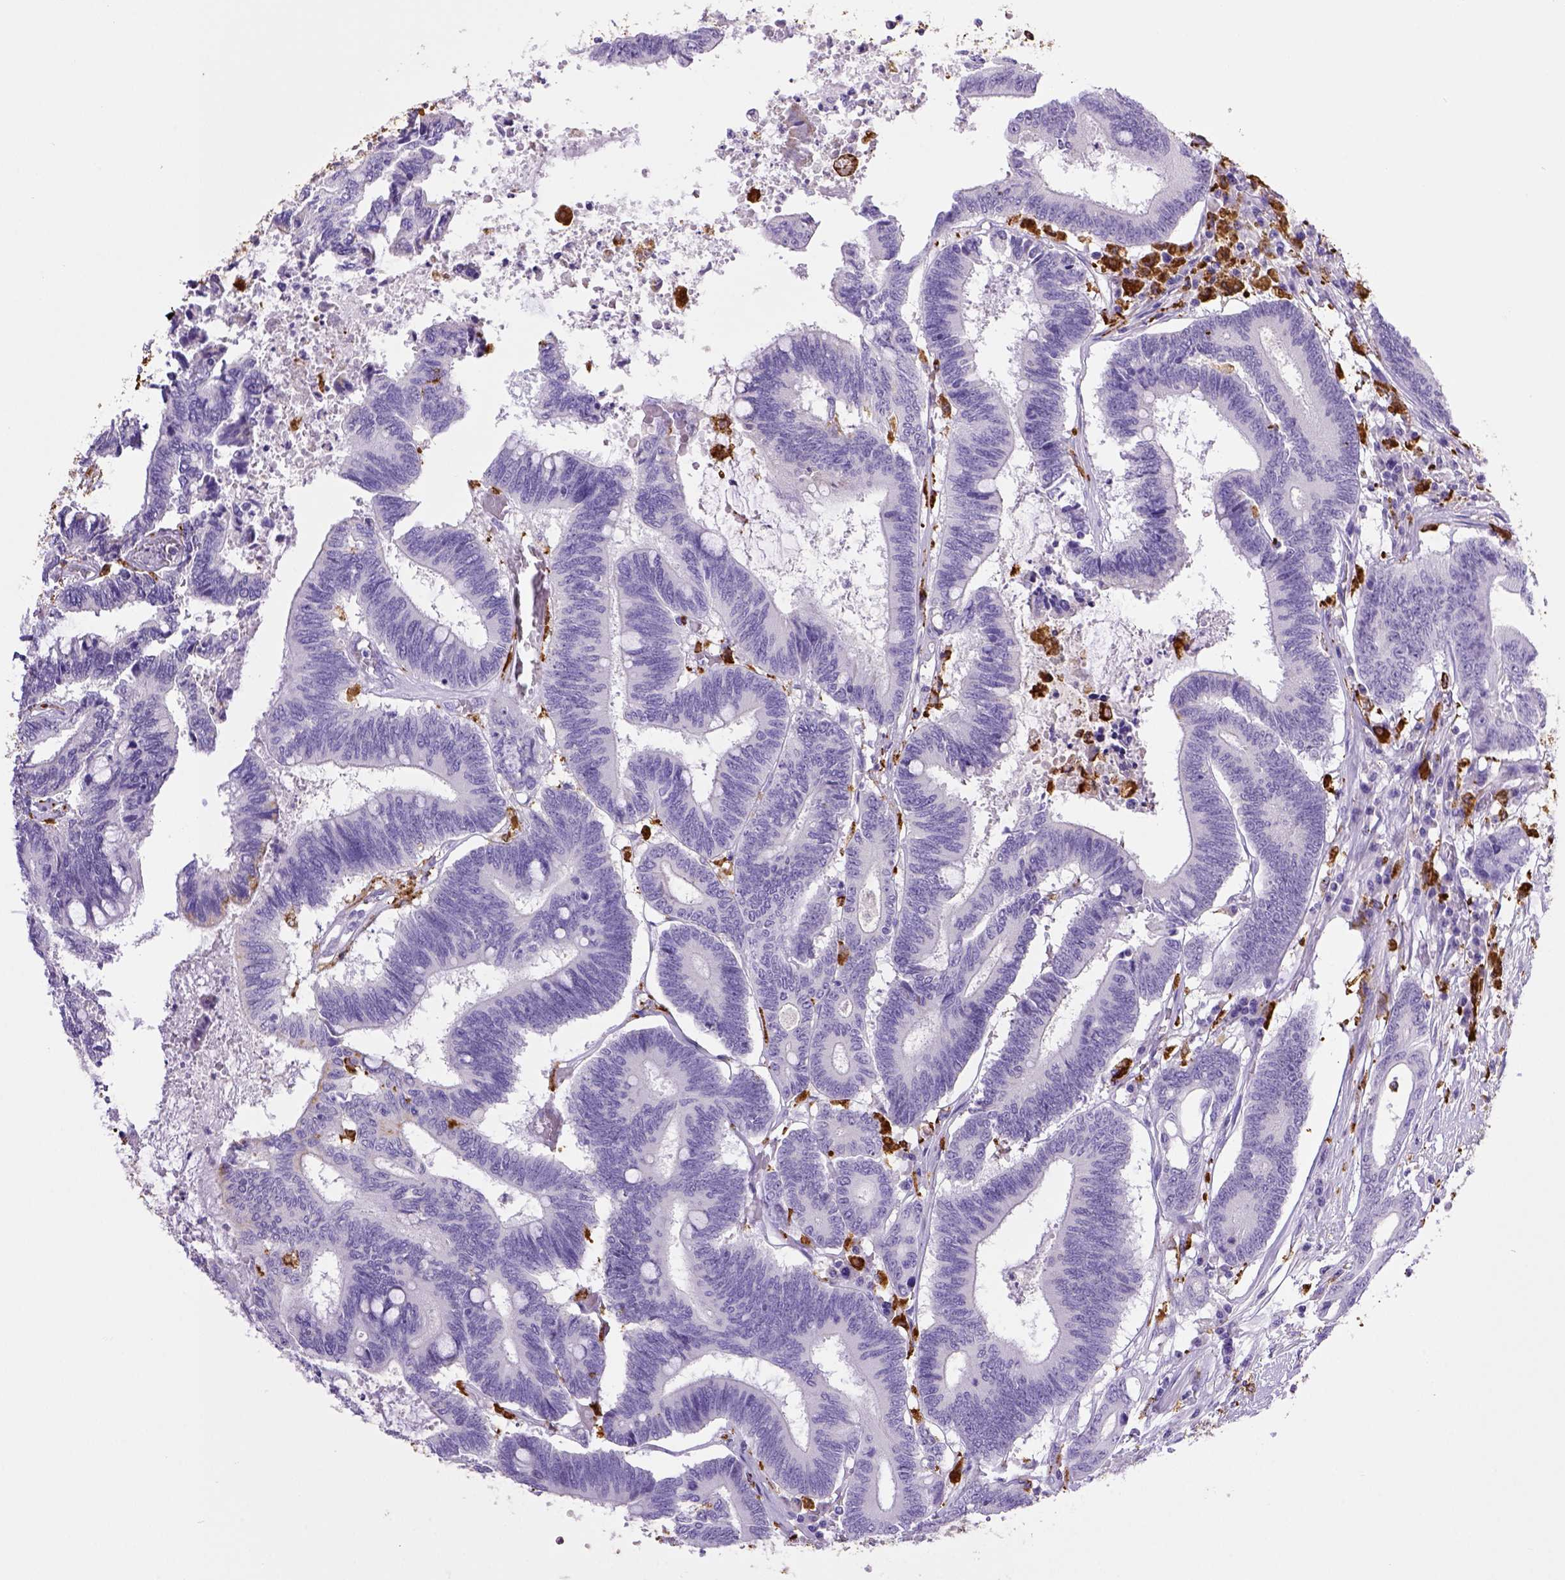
{"staining": {"intensity": "negative", "quantity": "none", "location": "none"}, "tissue": "colorectal cancer", "cell_type": "Tumor cells", "image_type": "cancer", "snomed": [{"axis": "morphology", "description": "Adenocarcinoma, NOS"}, {"axis": "topography", "description": "Rectum"}], "caption": "Immunohistochemical staining of colorectal cancer demonstrates no significant positivity in tumor cells.", "gene": "CD68", "patient": {"sex": "male", "age": 54}}